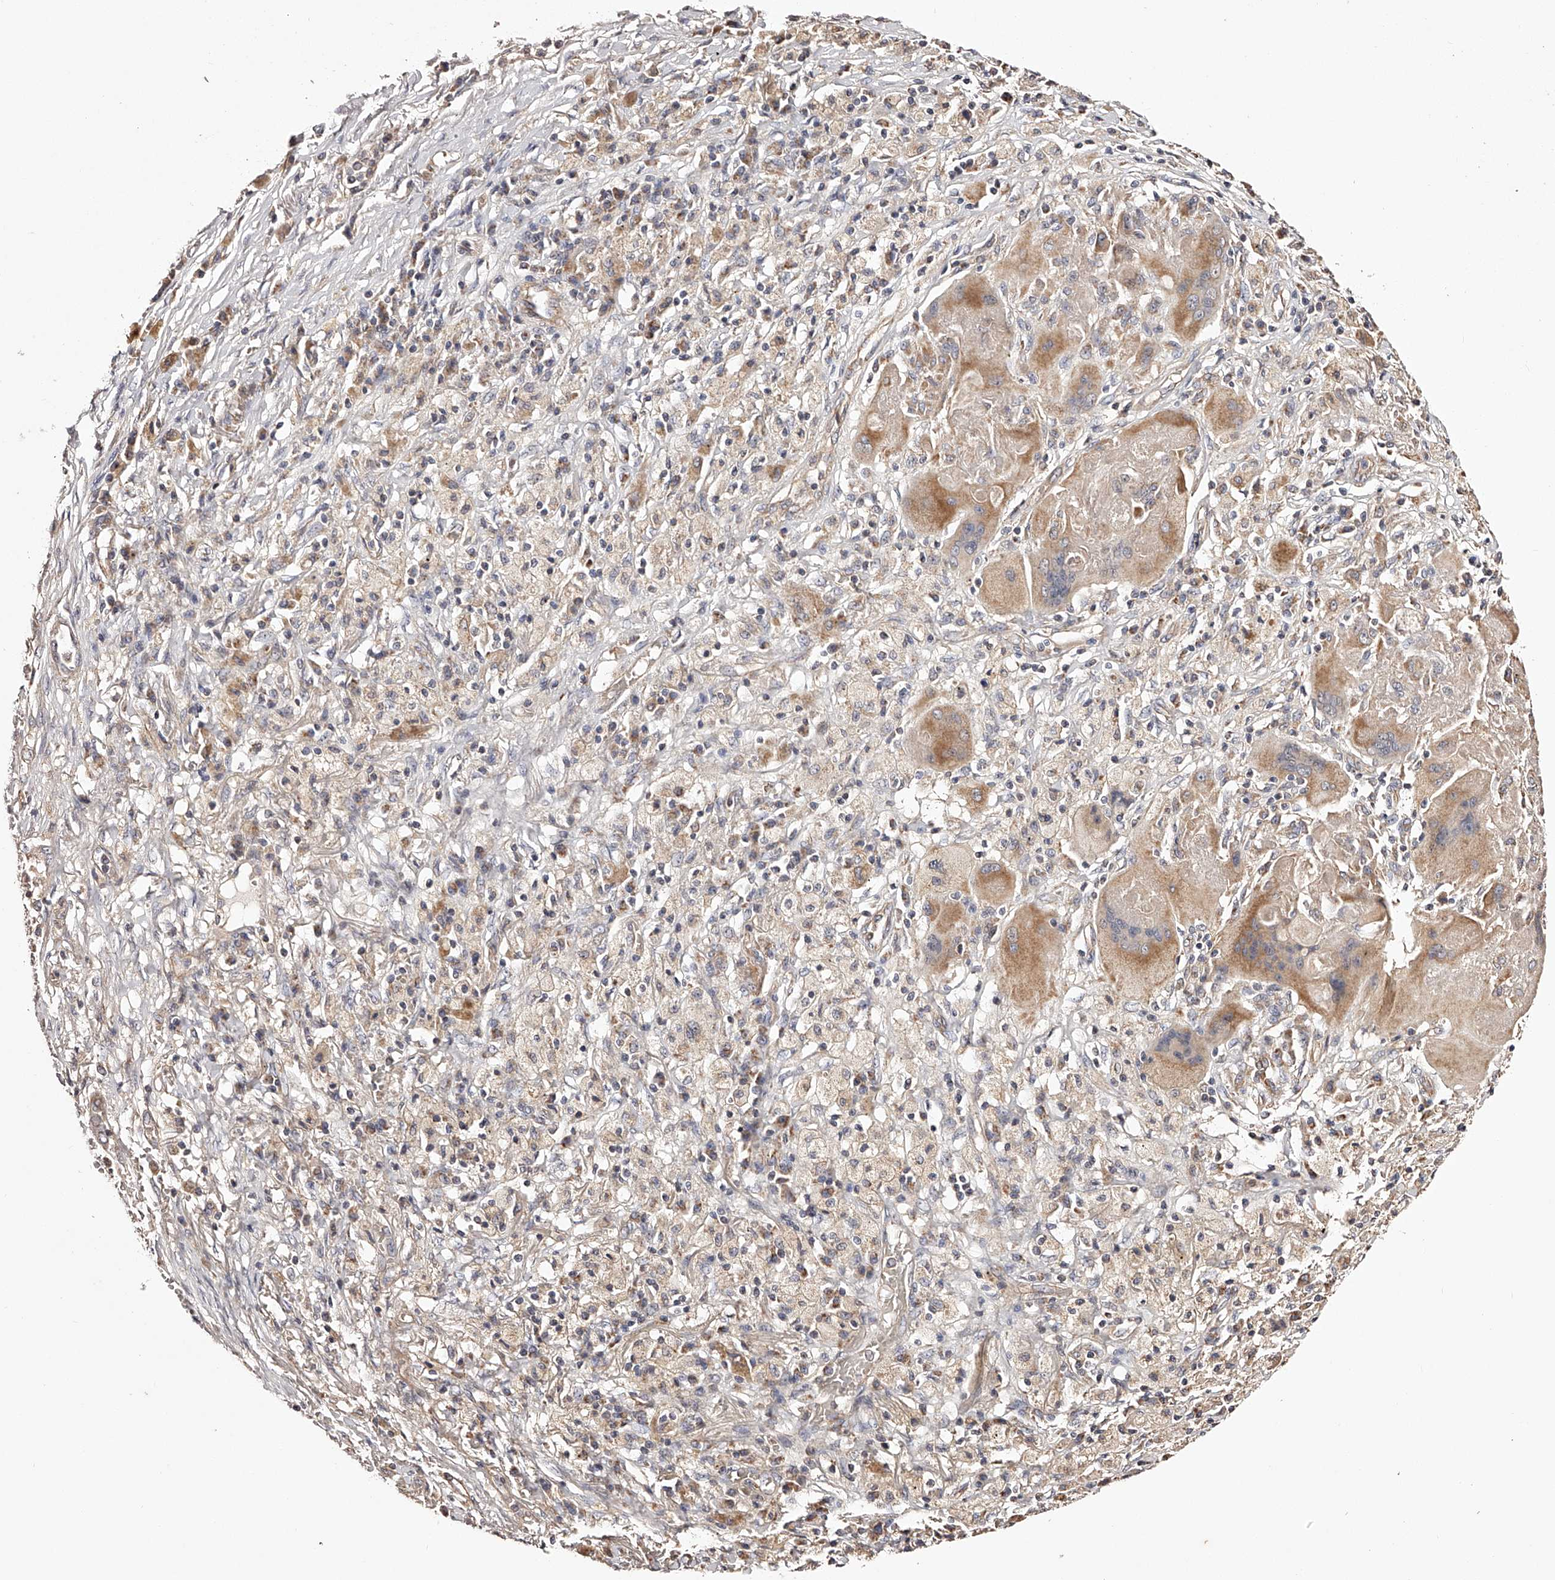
{"staining": {"intensity": "moderate", "quantity": ">75%", "location": "cytoplasmic/membranous"}, "tissue": "lung cancer", "cell_type": "Tumor cells", "image_type": "cancer", "snomed": [{"axis": "morphology", "description": "Squamous cell carcinoma, NOS"}, {"axis": "topography", "description": "Lung"}], "caption": "Lung cancer stained with a protein marker shows moderate staining in tumor cells.", "gene": "USP21", "patient": {"sex": "male", "age": 61}}